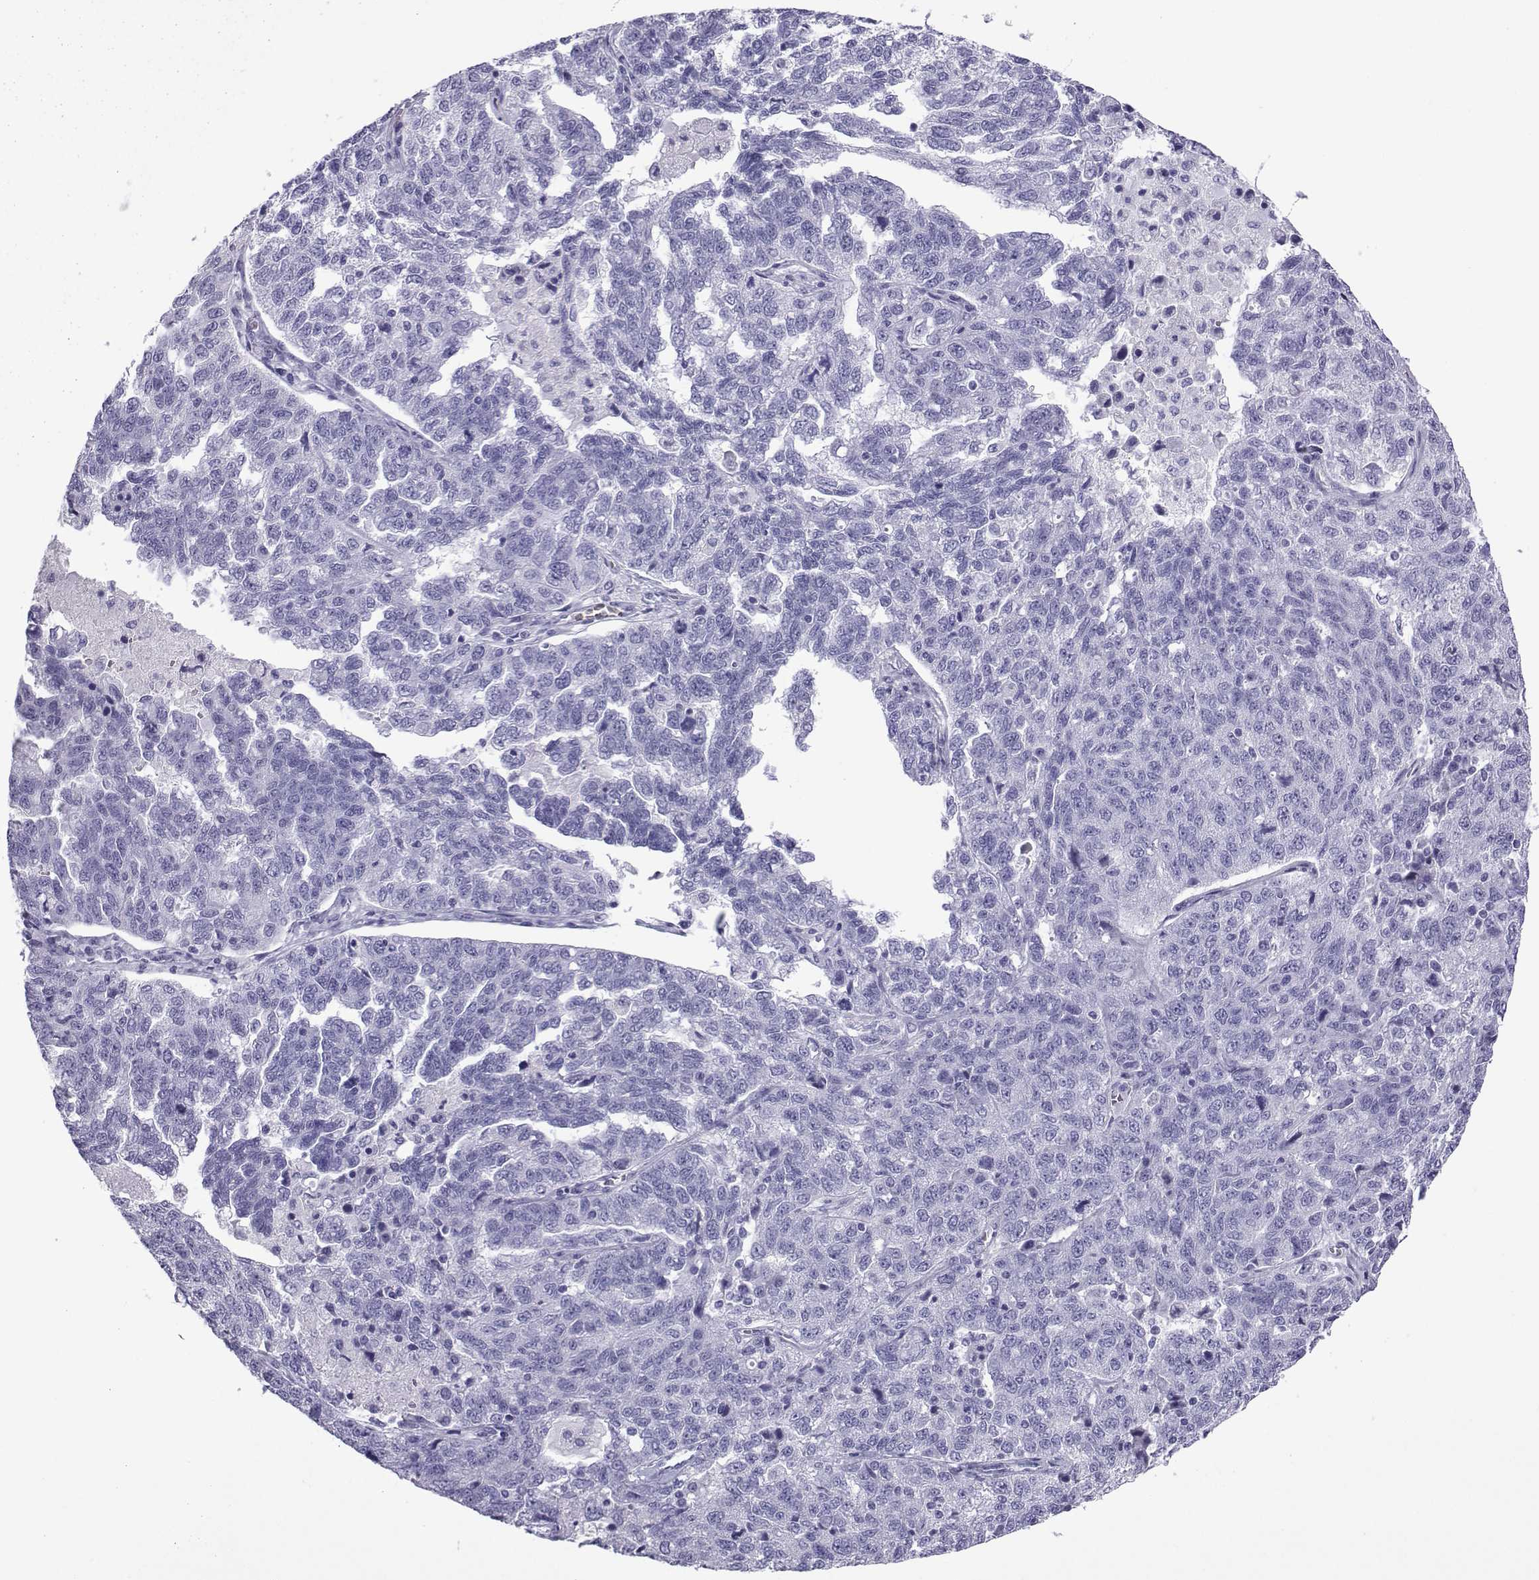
{"staining": {"intensity": "negative", "quantity": "none", "location": "none"}, "tissue": "ovarian cancer", "cell_type": "Tumor cells", "image_type": "cancer", "snomed": [{"axis": "morphology", "description": "Cystadenocarcinoma, serous, NOS"}, {"axis": "topography", "description": "Ovary"}], "caption": "IHC micrograph of neoplastic tissue: human ovarian serous cystadenocarcinoma stained with DAB (3,3'-diaminobenzidine) demonstrates no significant protein staining in tumor cells. (Brightfield microscopy of DAB (3,3'-diaminobenzidine) IHC at high magnification).", "gene": "TRIM46", "patient": {"sex": "female", "age": 71}}